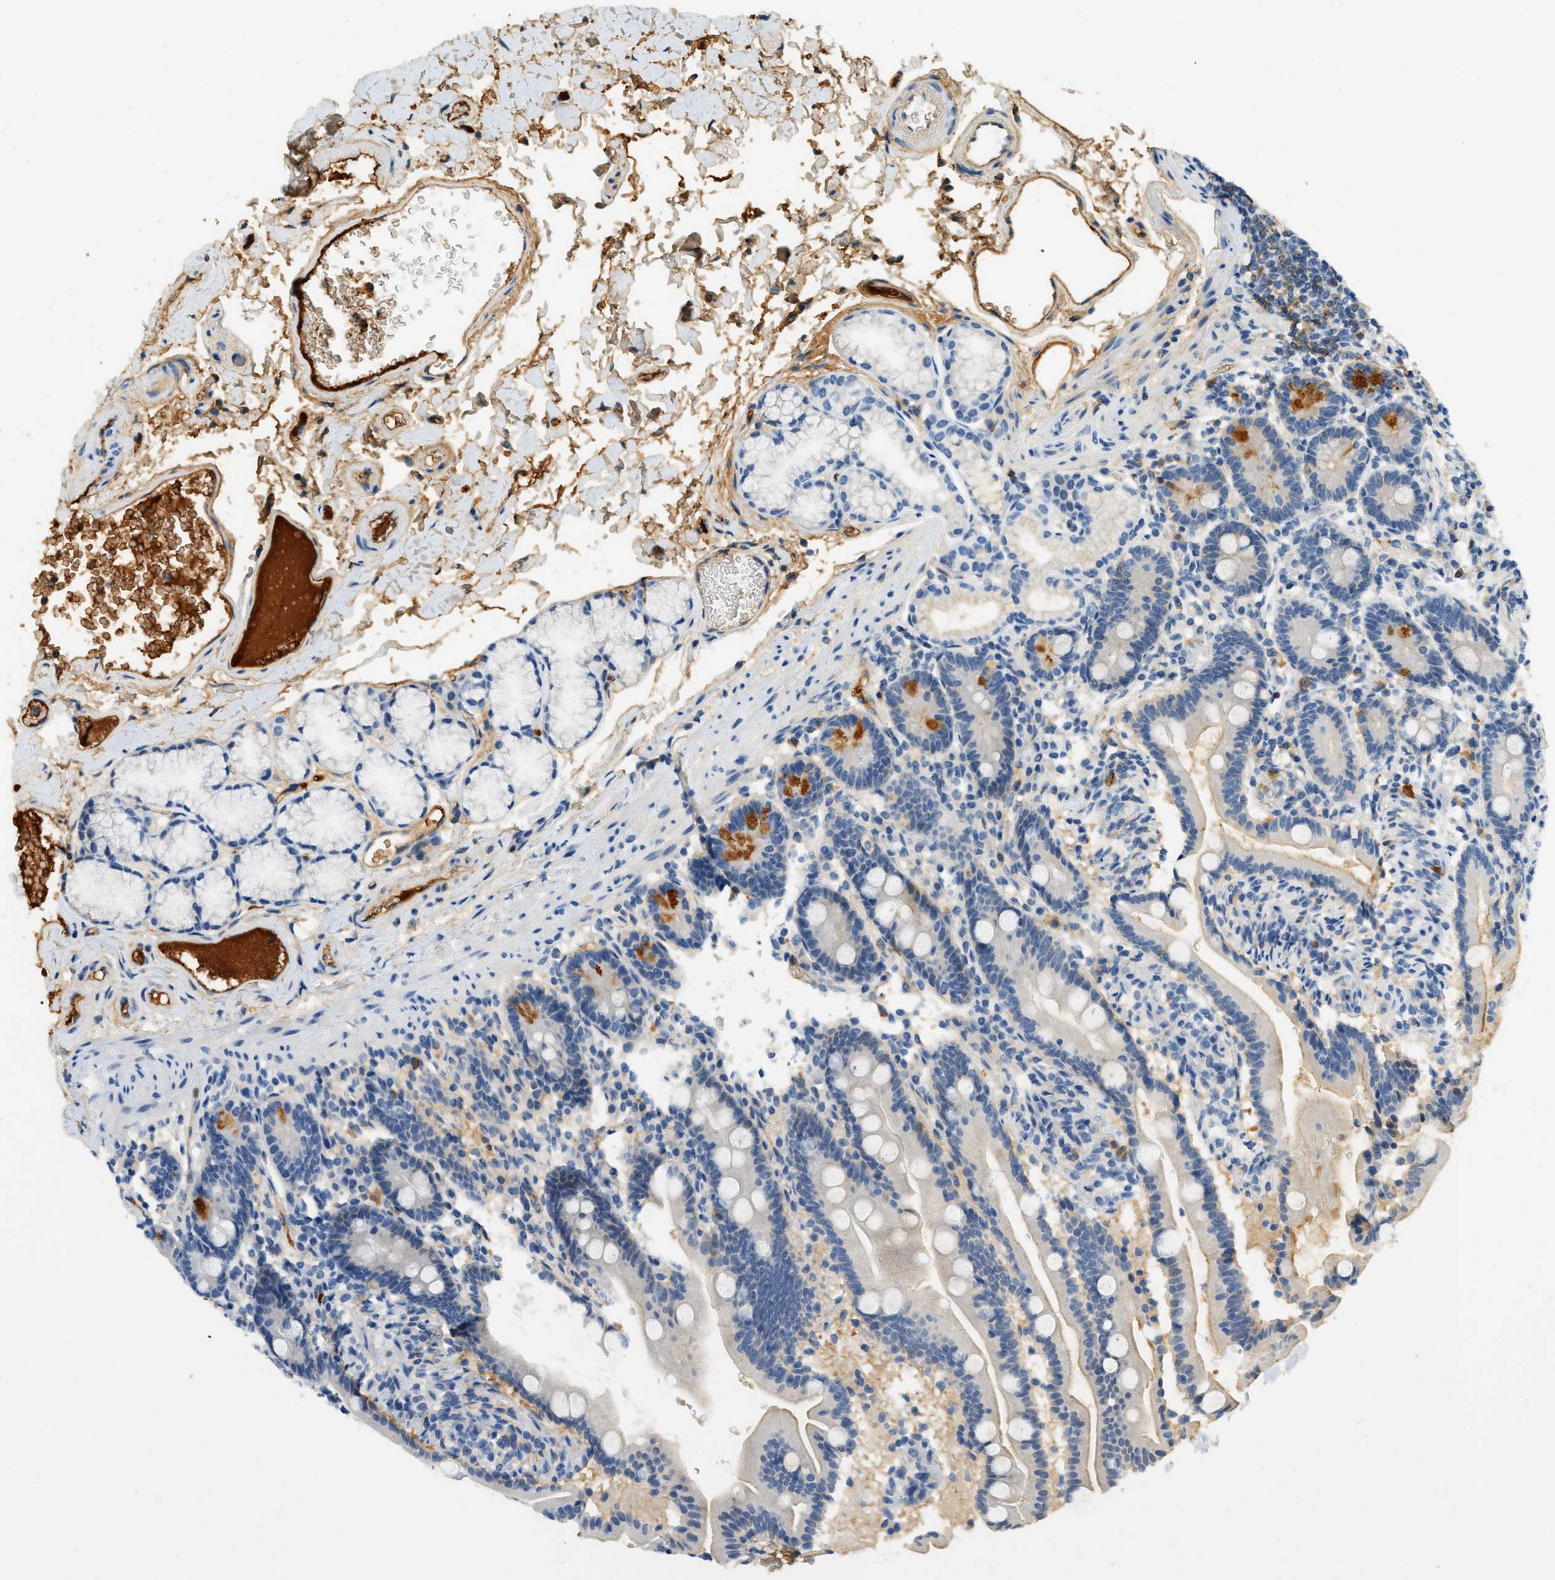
{"staining": {"intensity": "strong", "quantity": "<25%", "location": "cytoplasmic/membranous"}, "tissue": "duodenum", "cell_type": "Glandular cells", "image_type": "normal", "snomed": [{"axis": "morphology", "description": "Normal tissue, NOS"}, {"axis": "topography", "description": "Duodenum"}], "caption": "An image of human duodenum stained for a protein demonstrates strong cytoplasmic/membranous brown staining in glandular cells. Nuclei are stained in blue.", "gene": "PRTN3", "patient": {"sex": "male", "age": 54}}